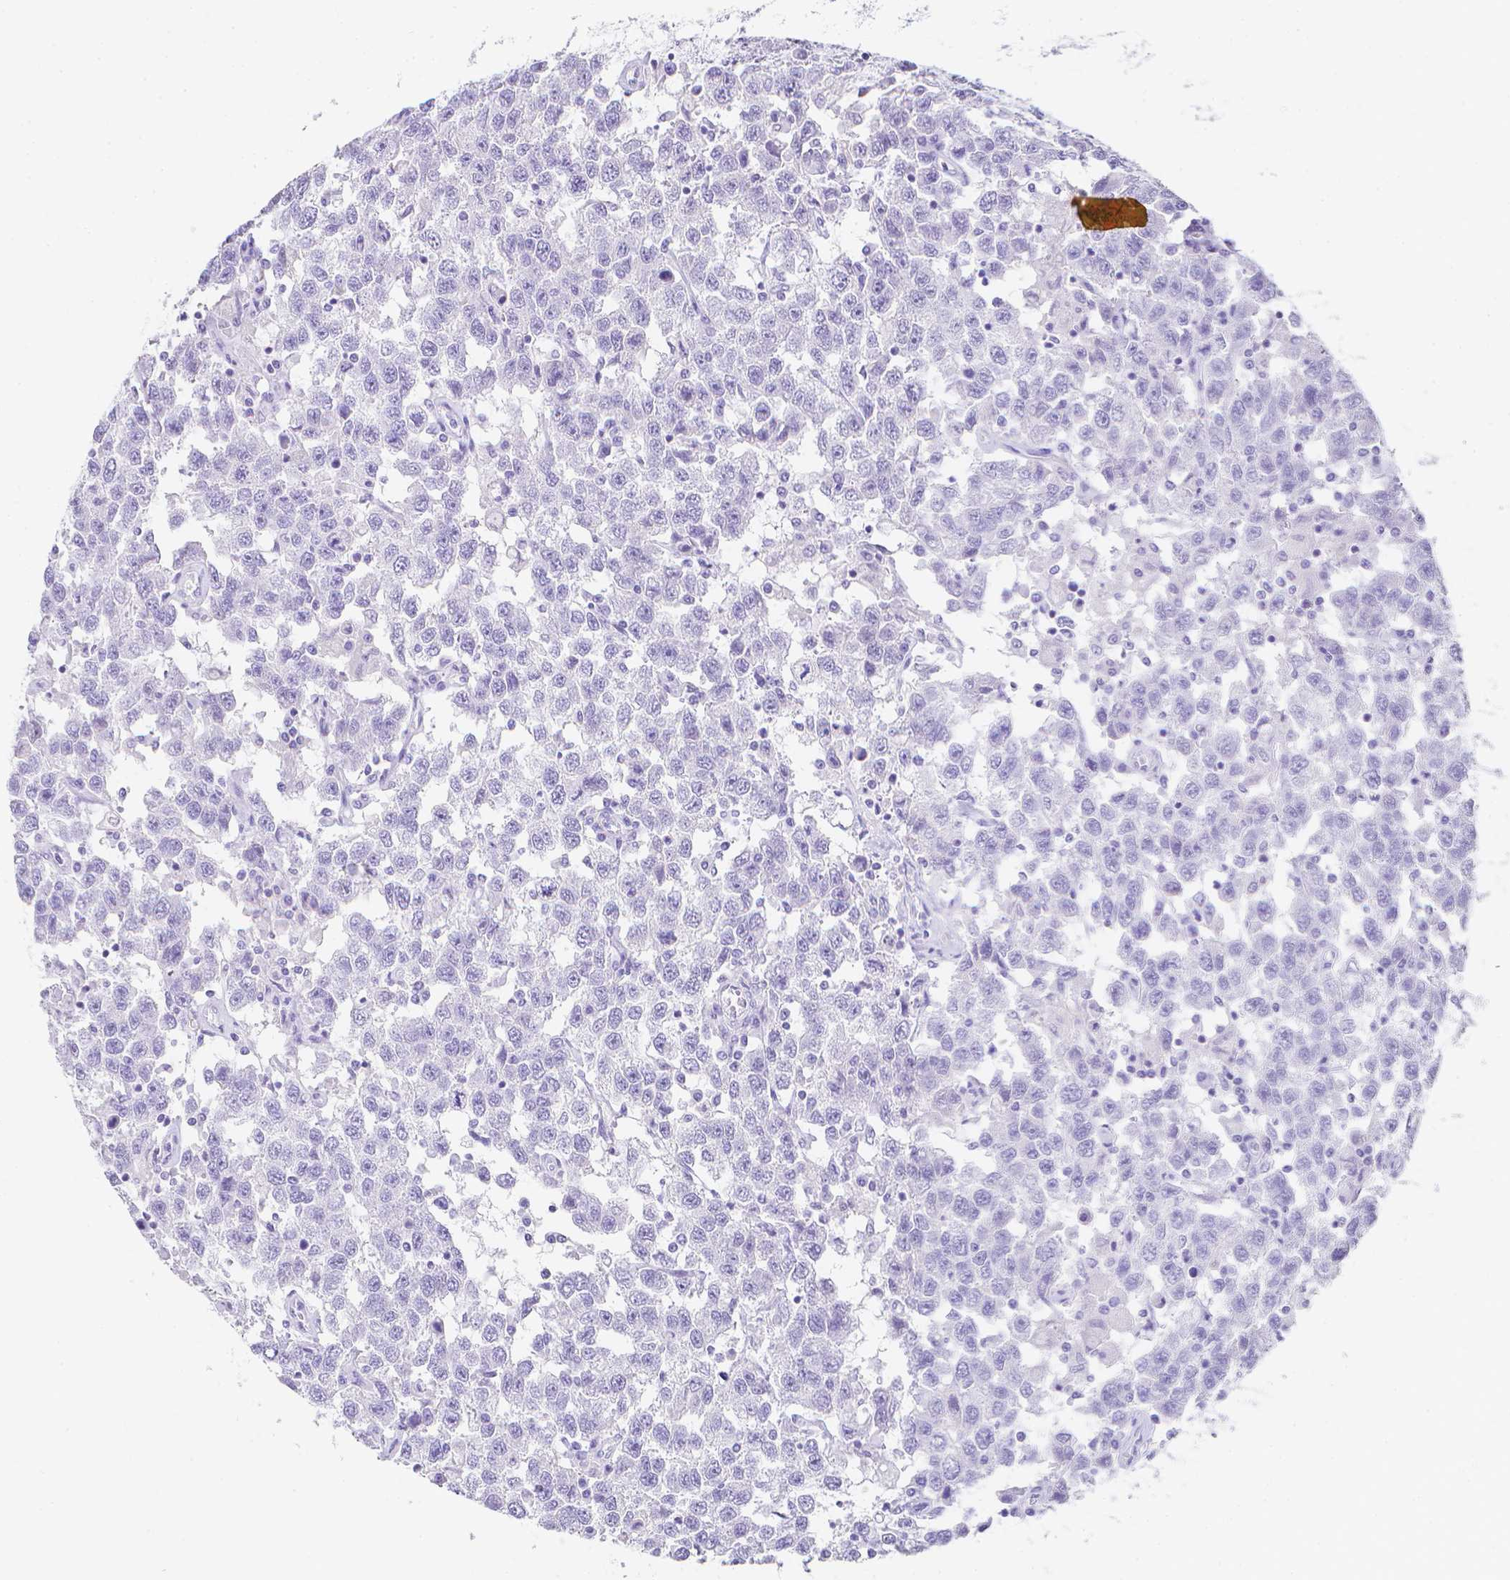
{"staining": {"intensity": "negative", "quantity": "none", "location": "none"}, "tissue": "testis cancer", "cell_type": "Tumor cells", "image_type": "cancer", "snomed": [{"axis": "morphology", "description": "Seminoma, NOS"}, {"axis": "topography", "description": "Testis"}], "caption": "Testis cancer (seminoma) was stained to show a protein in brown. There is no significant positivity in tumor cells. (Immunohistochemistry, brightfield microscopy, high magnification).", "gene": "LGALS4", "patient": {"sex": "male", "age": 41}}